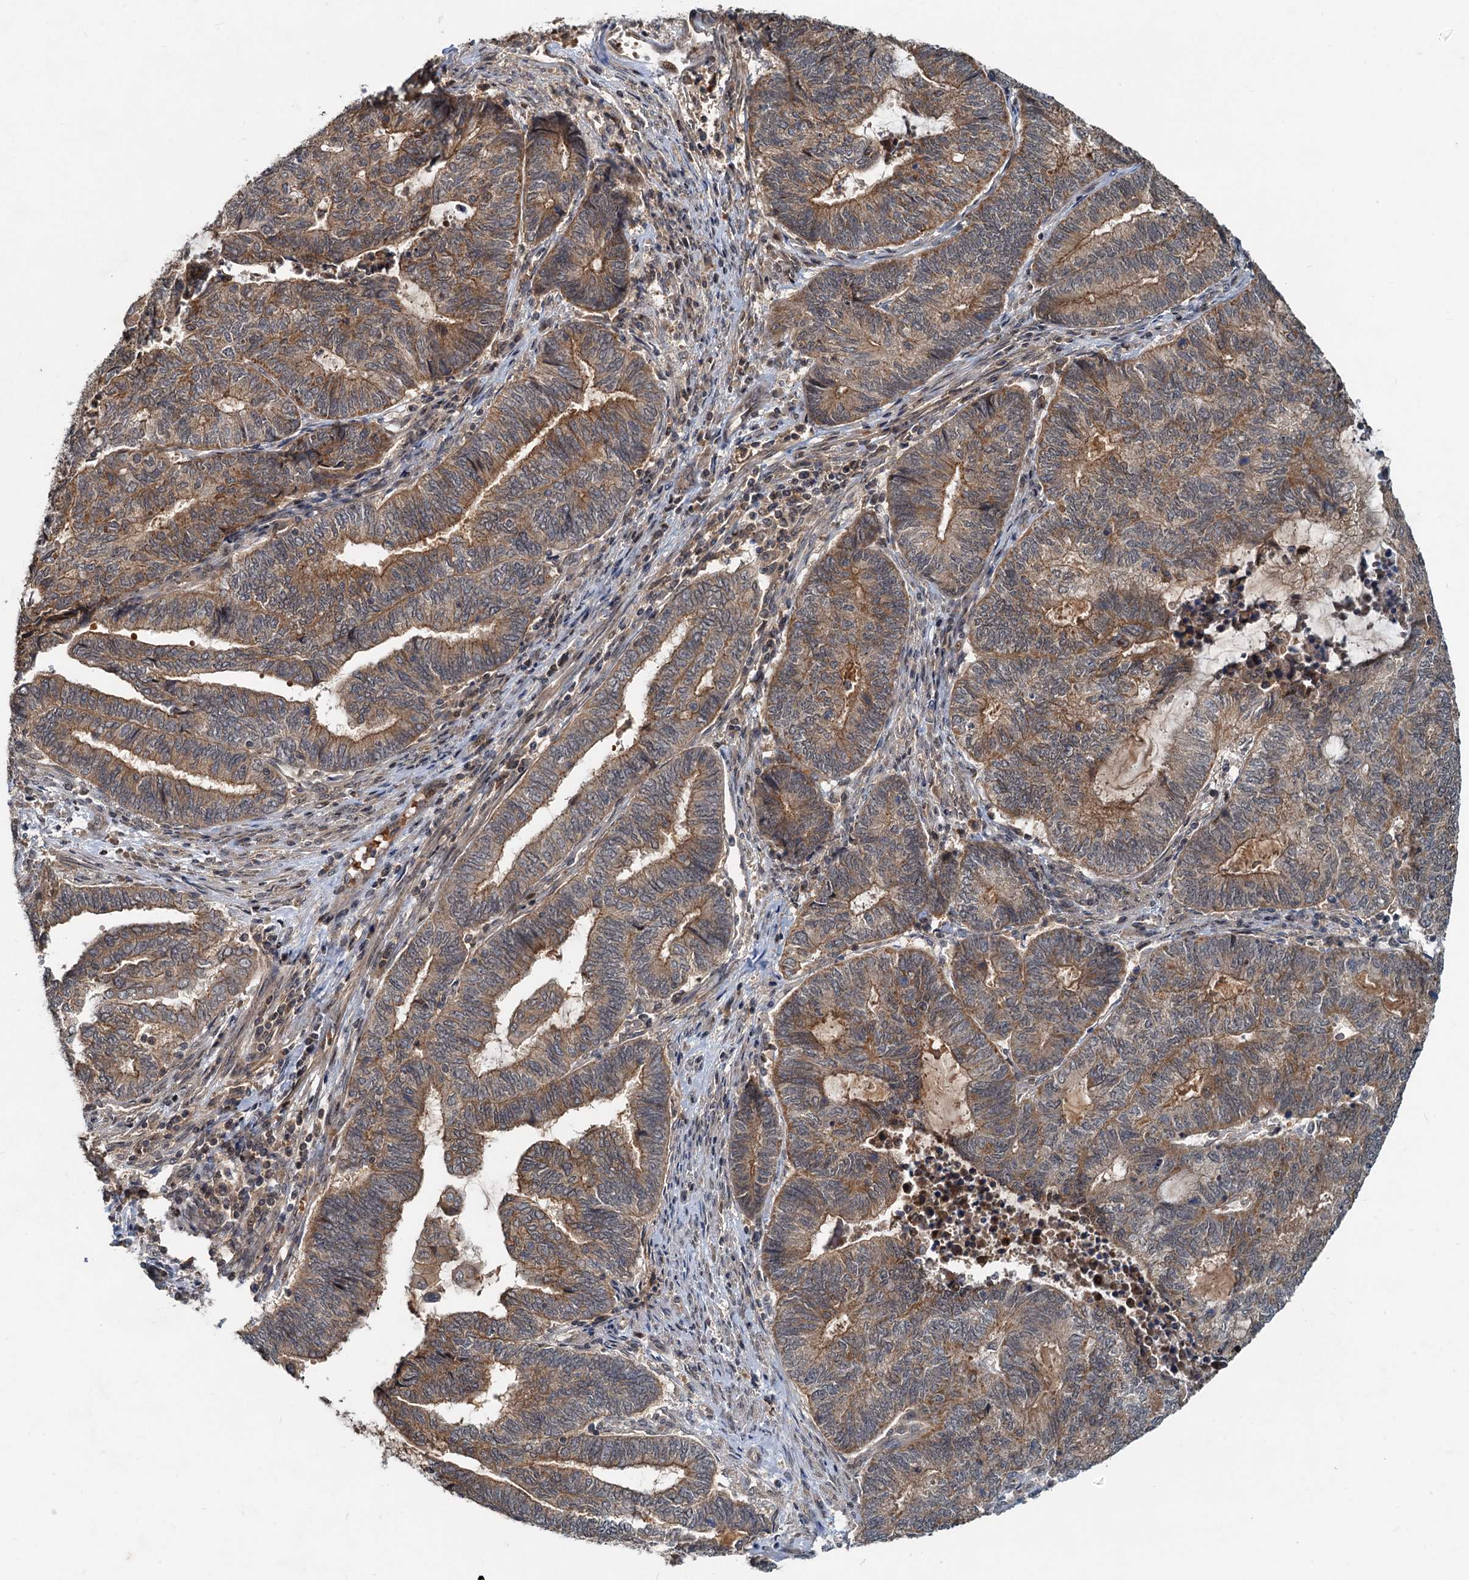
{"staining": {"intensity": "moderate", "quantity": ">75%", "location": "cytoplasmic/membranous"}, "tissue": "endometrial cancer", "cell_type": "Tumor cells", "image_type": "cancer", "snomed": [{"axis": "morphology", "description": "Adenocarcinoma, NOS"}, {"axis": "topography", "description": "Uterus"}, {"axis": "topography", "description": "Endometrium"}], "caption": "Immunohistochemistry (IHC) of endometrial cancer (adenocarcinoma) reveals medium levels of moderate cytoplasmic/membranous expression in about >75% of tumor cells.", "gene": "CEP68", "patient": {"sex": "female", "age": 70}}